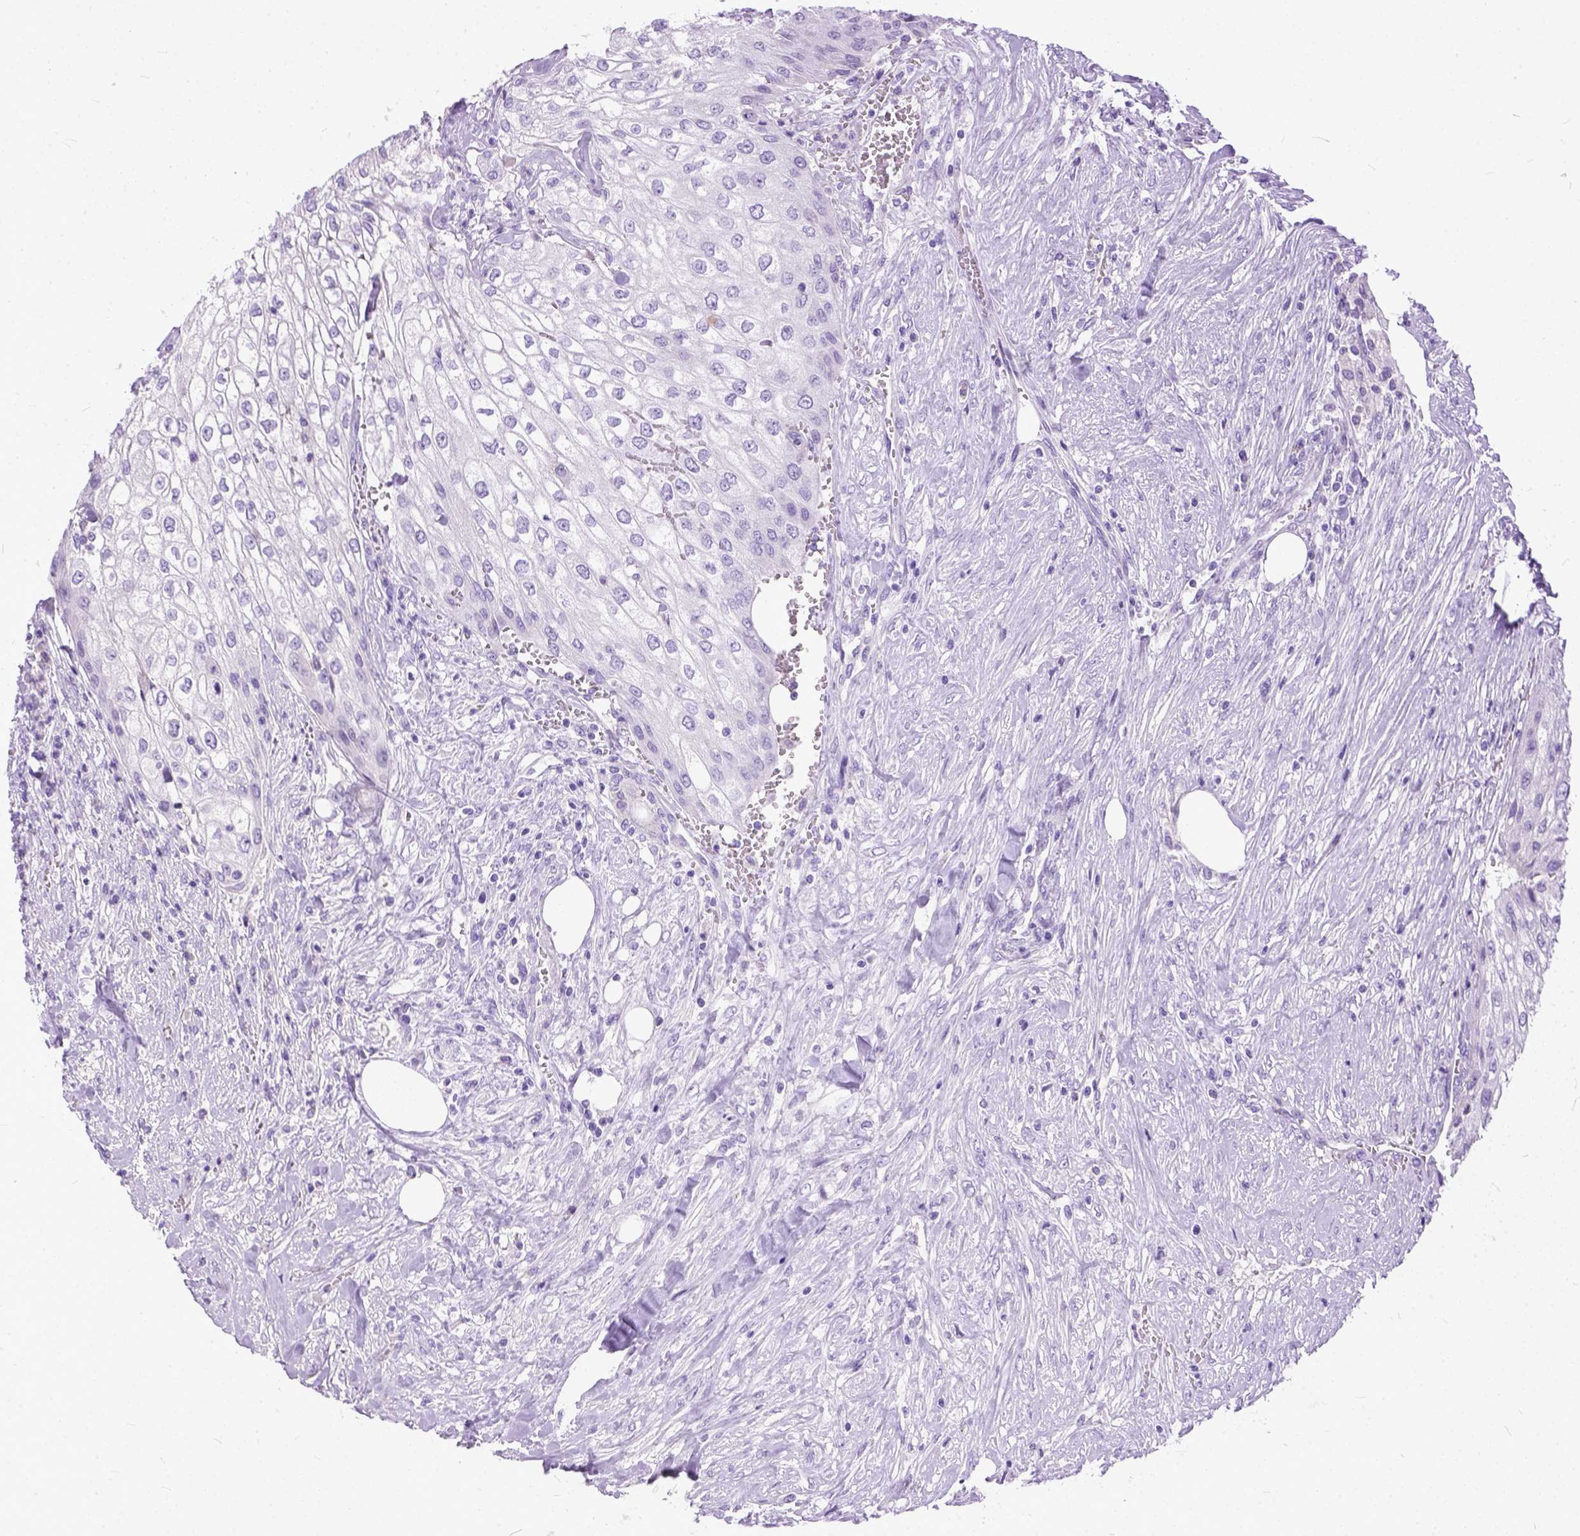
{"staining": {"intensity": "negative", "quantity": "none", "location": "none"}, "tissue": "urothelial cancer", "cell_type": "Tumor cells", "image_type": "cancer", "snomed": [{"axis": "morphology", "description": "Urothelial carcinoma, High grade"}, {"axis": "topography", "description": "Urinary bladder"}], "caption": "This is a photomicrograph of immunohistochemistry staining of high-grade urothelial carcinoma, which shows no expression in tumor cells.", "gene": "PLK5", "patient": {"sex": "male", "age": 62}}